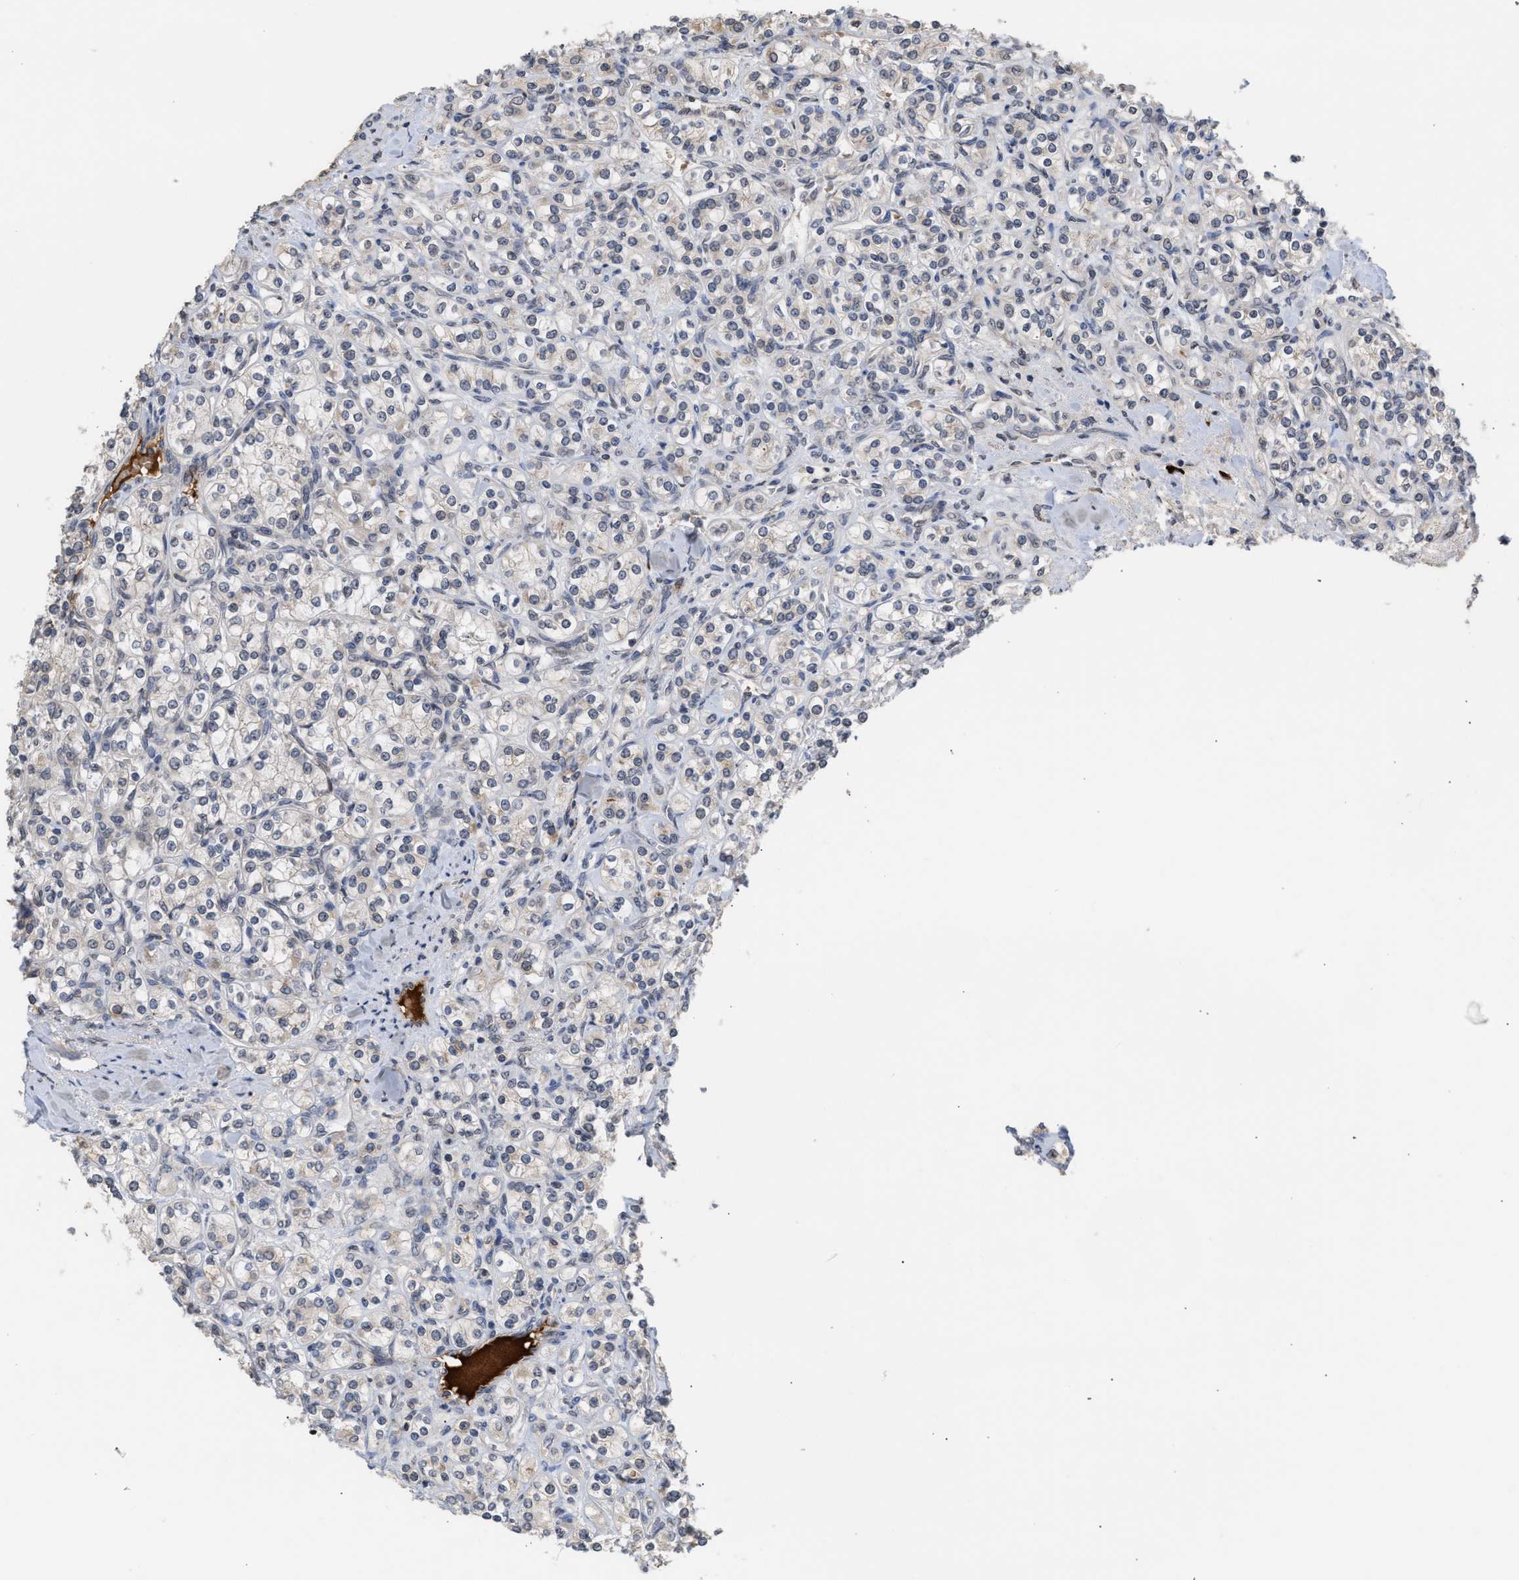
{"staining": {"intensity": "negative", "quantity": "none", "location": "none"}, "tissue": "renal cancer", "cell_type": "Tumor cells", "image_type": "cancer", "snomed": [{"axis": "morphology", "description": "Adenocarcinoma, NOS"}, {"axis": "topography", "description": "Kidney"}], "caption": "High magnification brightfield microscopy of renal cancer (adenocarcinoma) stained with DAB (brown) and counterstained with hematoxylin (blue): tumor cells show no significant positivity.", "gene": "NUP62", "patient": {"sex": "male", "age": 77}}